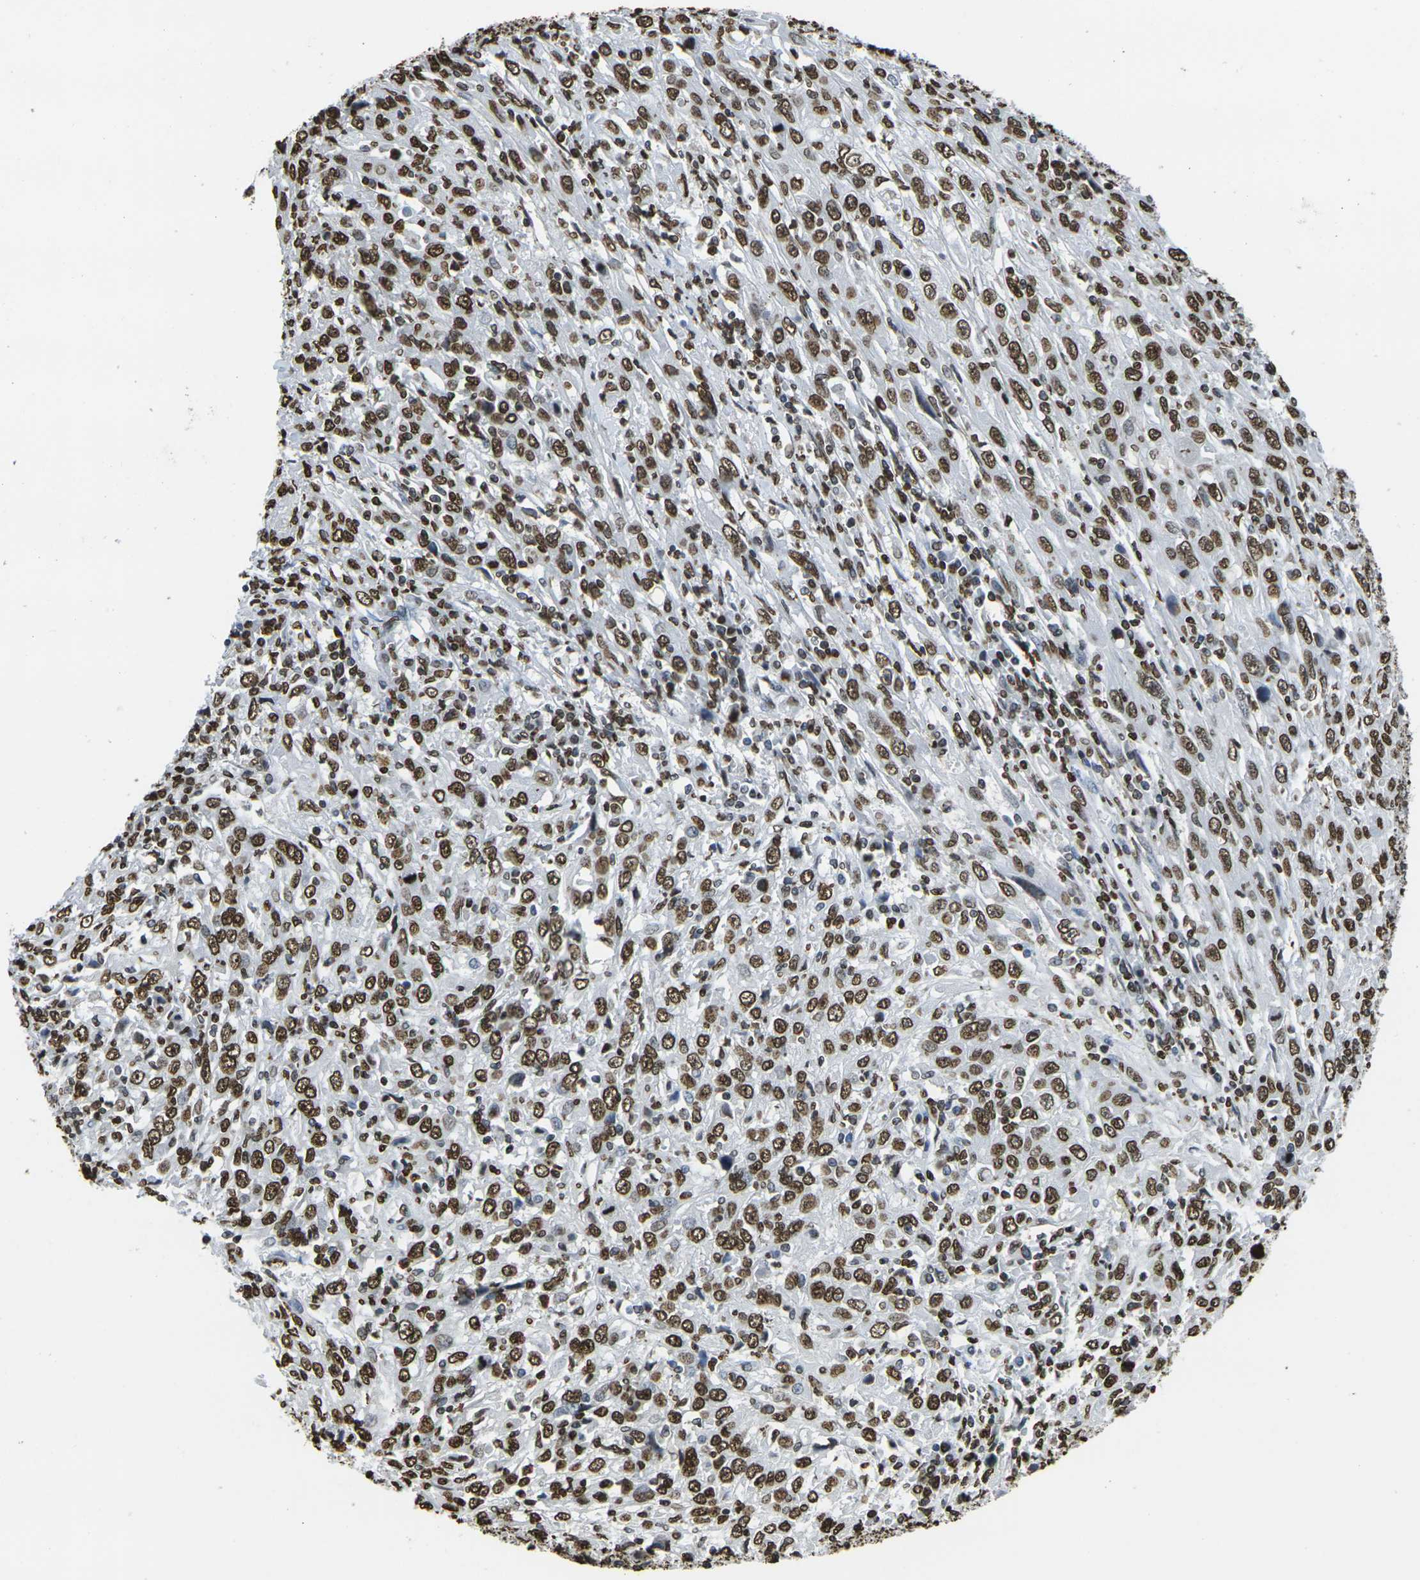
{"staining": {"intensity": "strong", "quantity": ">75%", "location": "nuclear"}, "tissue": "cervical cancer", "cell_type": "Tumor cells", "image_type": "cancer", "snomed": [{"axis": "morphology", "description": "Squamous cell carcinoma, NOS"}, {"axis": "topography", "description": "Cervix"}], "caption": "Protein expression analysis of cervical cancer reveals strong nuclear expression in approximately >75% of tumor cells. Using DAB (brown) and hematoxylin (blue) stains, captured at high magnification using brightfield microscopy.", "gene": "DRAXIN", "patient": {"sex": "female", "age": 46}}